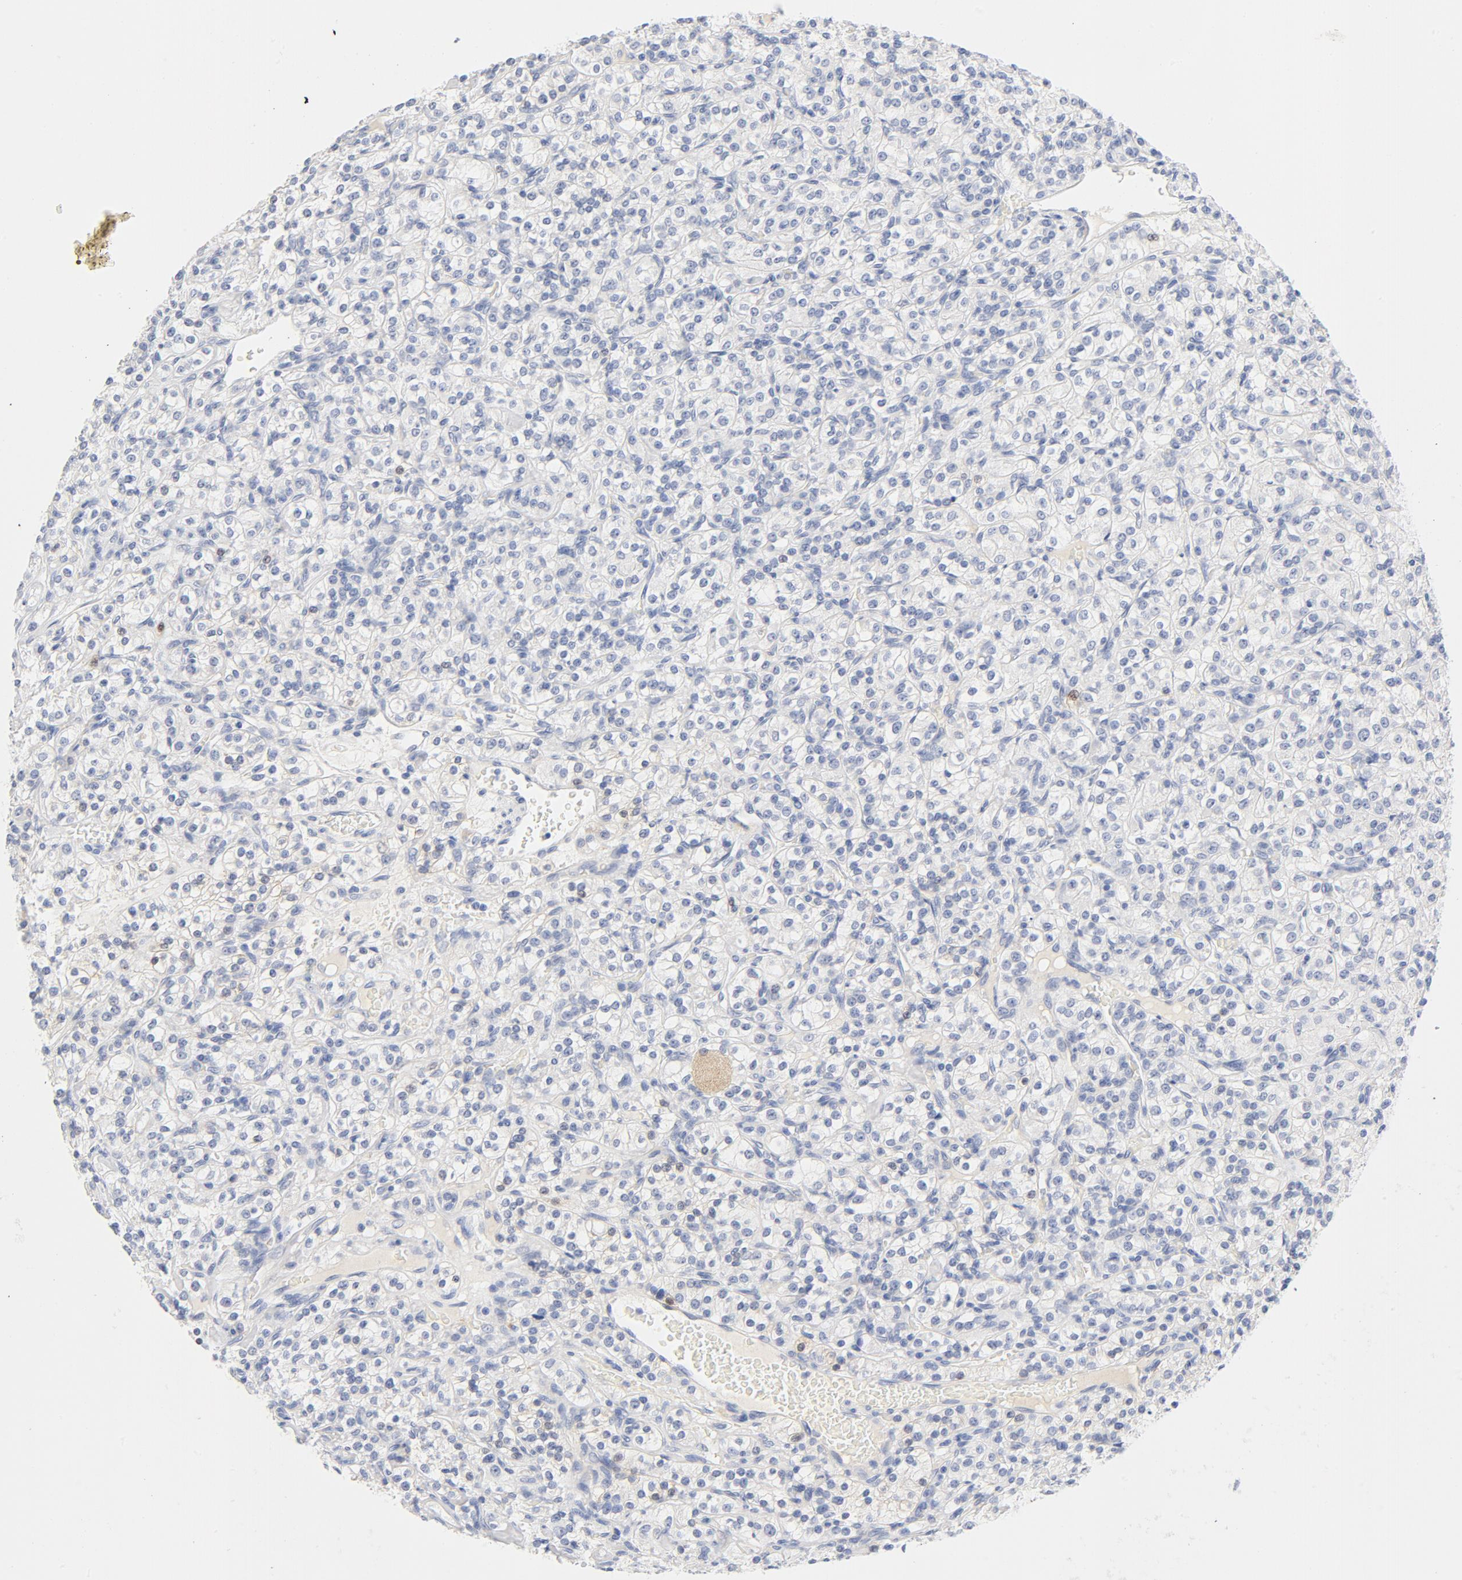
{"staining": {"intensity": "negative", "quantity": "none", "location": "none"}, "tissue": "renal cancer", "cell_type": "Tumor cells", "image_type": "cancer", "snomed": [{"axis": "morphology", "description": "Adenocarcinoma, NOS"}, {"axis": "topography", "description": "Kidney"}], "caption": "Tumor cells are negative for protein expression in human renal cancer (adenocarcinoma).", "gene": "HOMER1", "patient": {"sex": "male", "age": 77}}